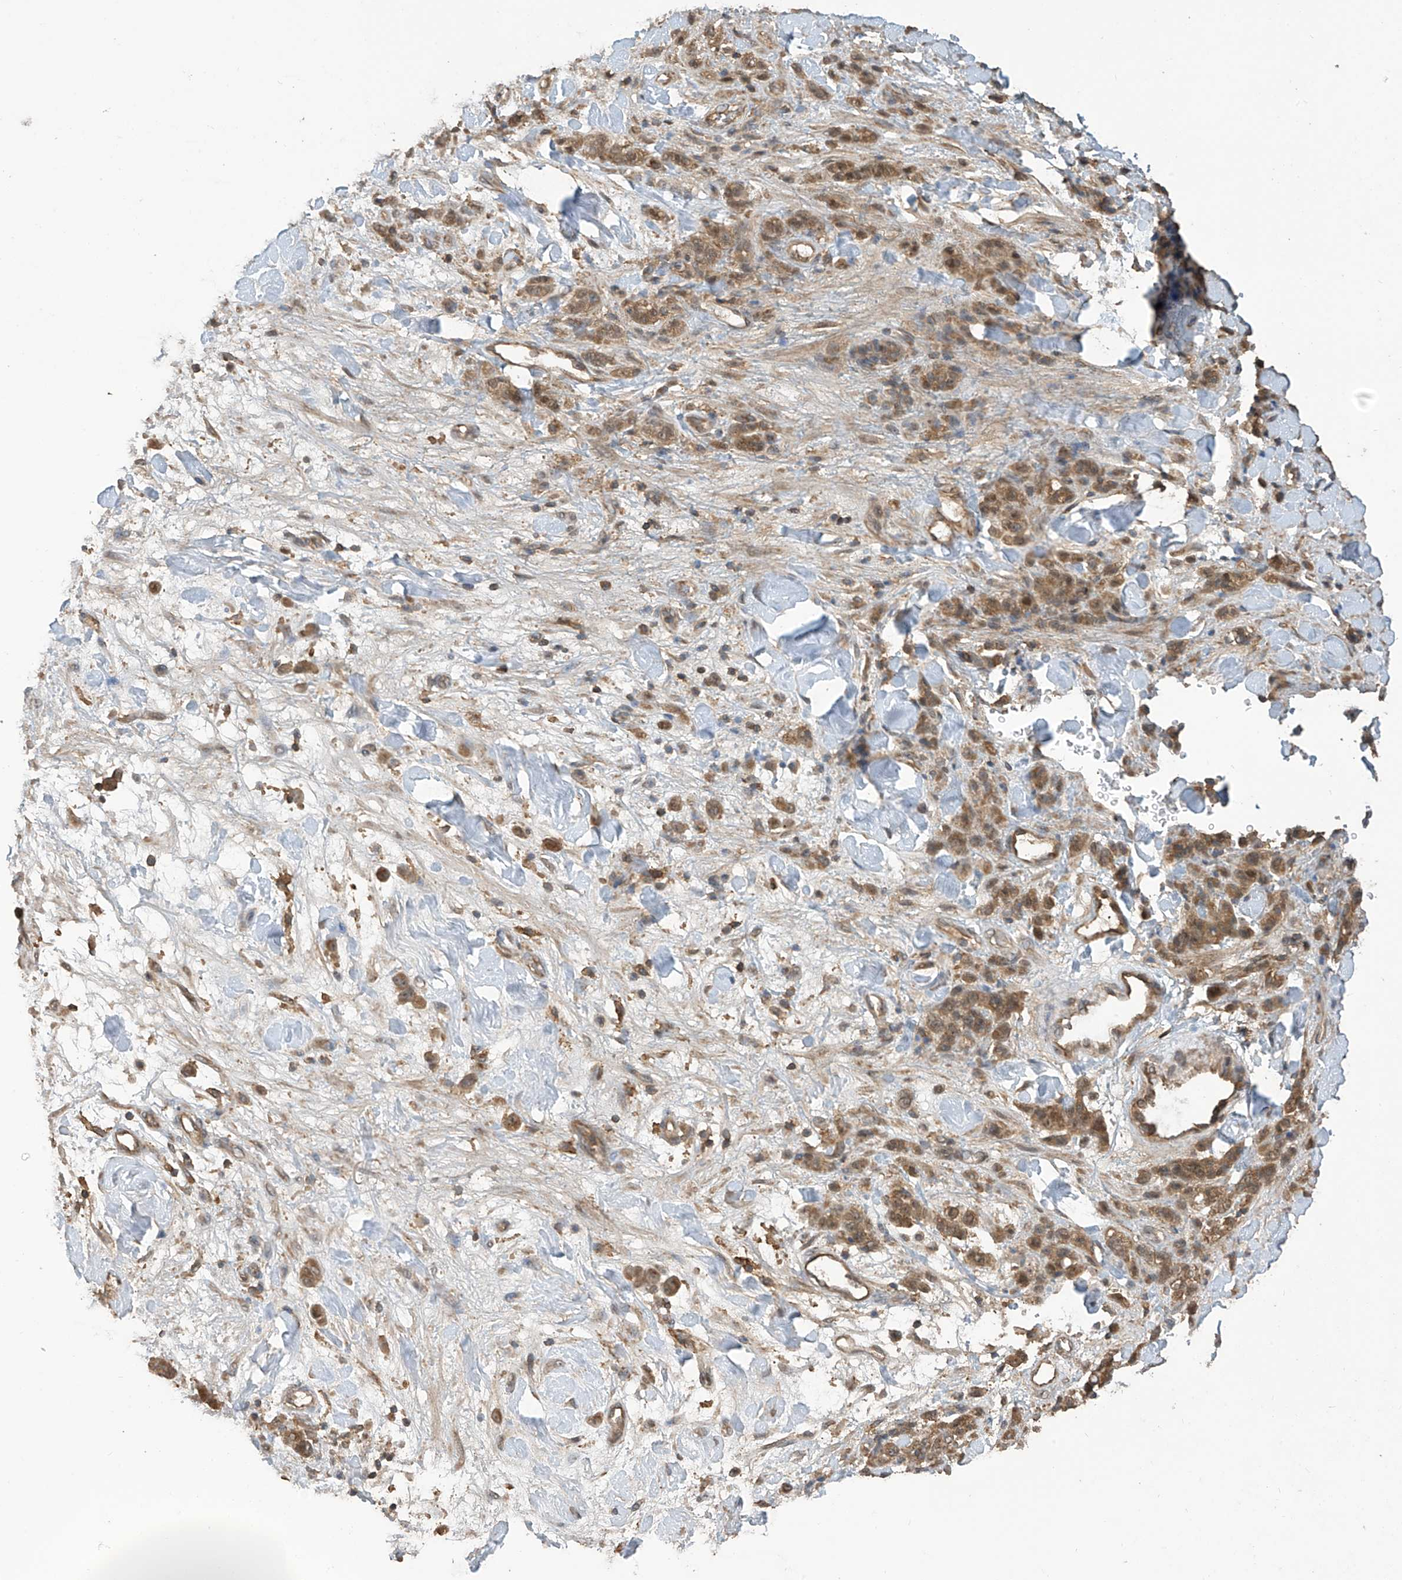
{"staining": {"intensity": "moderate", "quantity": ">75%", "location": "cytoplasmic/membranous"}, "tissue": "stomach cancer", "cell_type": "Tumor cells", "image_type": "cancer", "snomed": [{"axis": "morphology", "description": "Normal tissue, NOS"}, {"axis": "morphology", "description": "Adenocarcinoma, NOS"}, {"axis": "topography", "description": "Stomach"}], "caption": "Immunohistochemical staining of human stomach cancer displays moderate cytoplasmic/membranous protein expression in about >75% of tumor cells.", "gene": "COX10", "patient": {"sex": "male", "age": 82}}